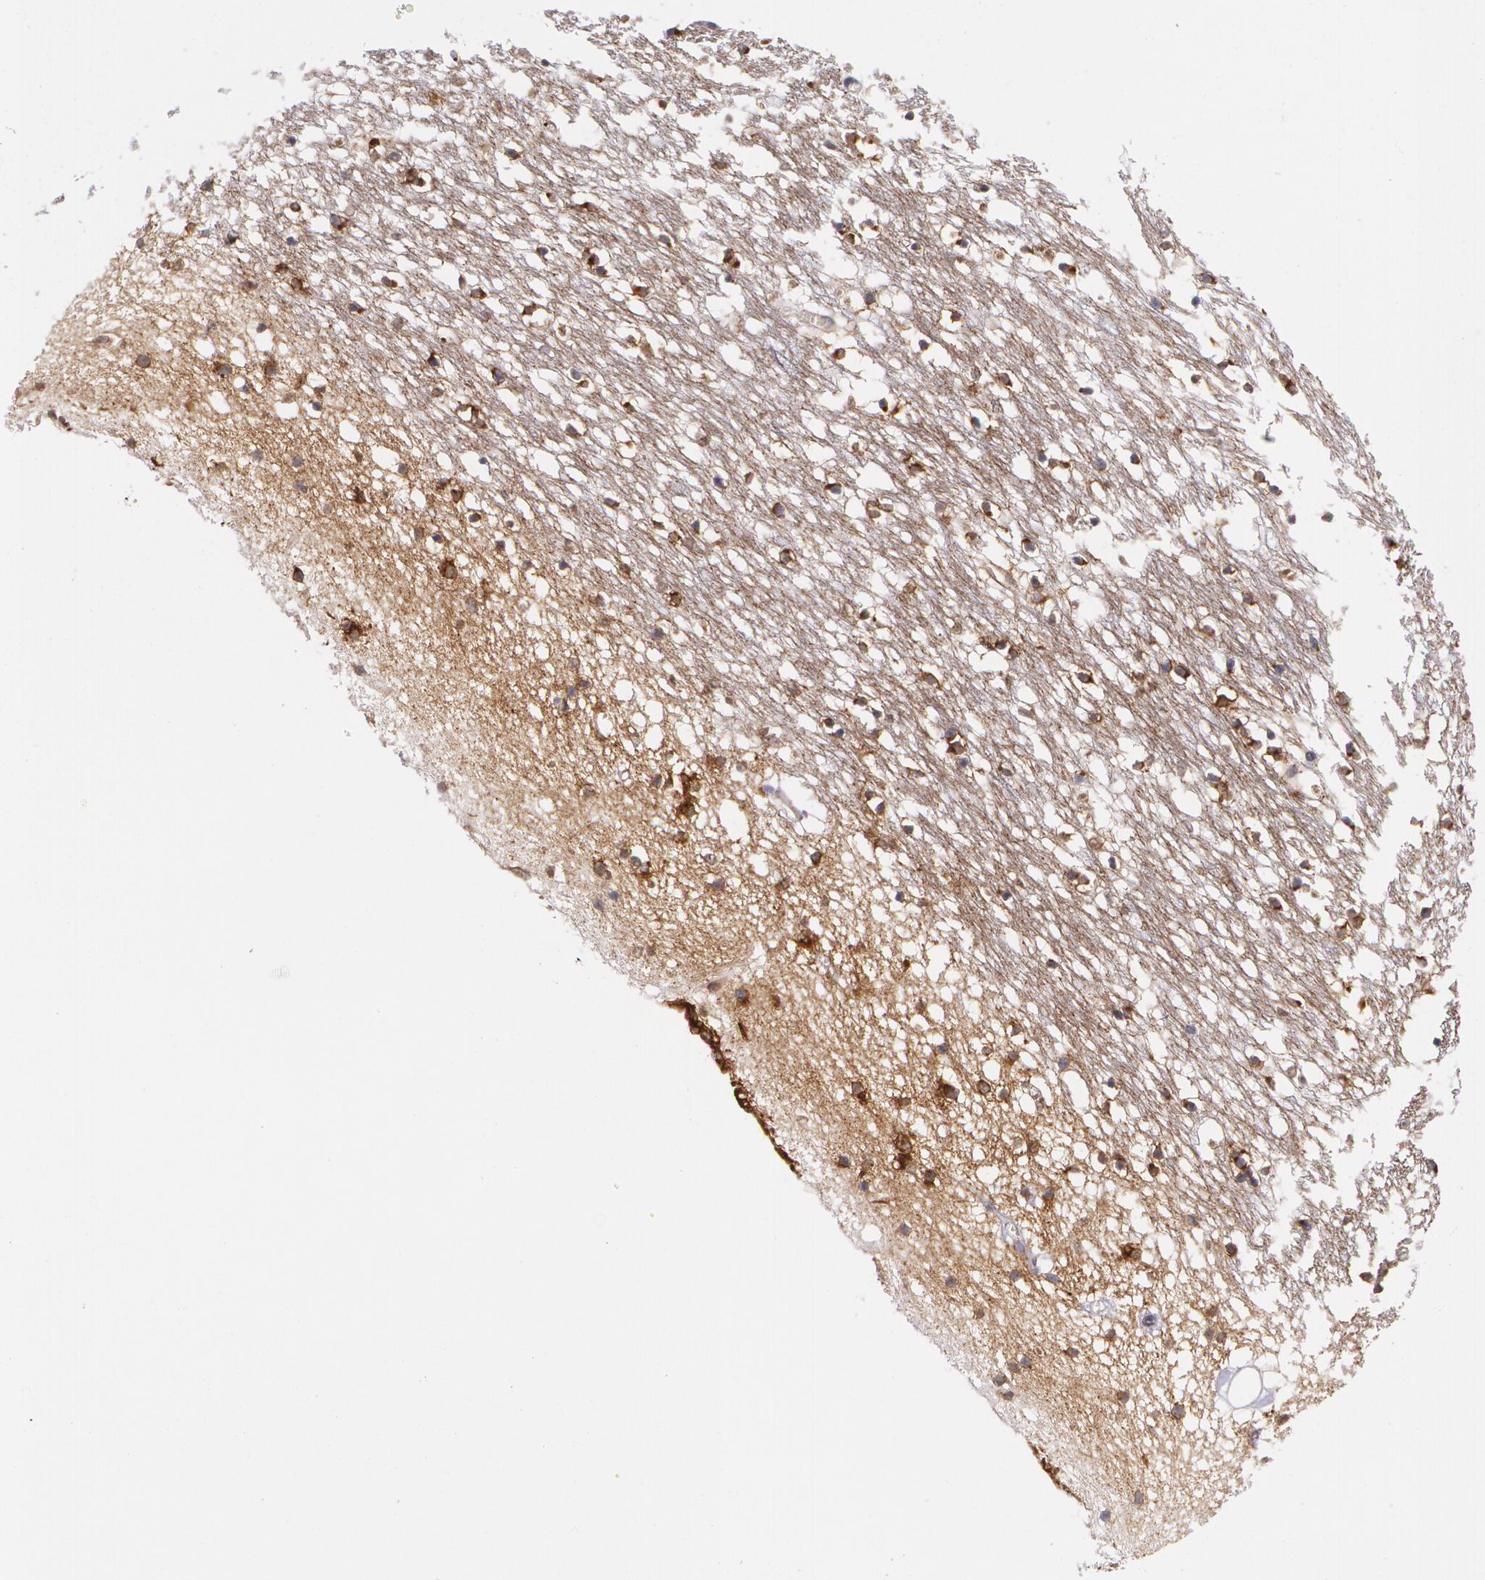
{"staining": {"intensity": "negative", "quantity": "none", "location": "none"}, "tissue": "caudate", "cell_type": "Glial cells", "image_type": "normal", "snomed": [{"axis": "morphology", "description": "Normal tissue, NOS"}, {"axis": "topography", "description": "Lateral ventricle wall"}], "caption": "Protein analysis of normal caudate exhibits no significant staining in glial cells. Brightfield microscopy of IHC stained with DAB (3,3'-diaminobenzidine) (brown) and hematoxylin (blue), captured at high magnification.", "gene": "RTN1", "patient": {"sex": "male", "age": 45}}